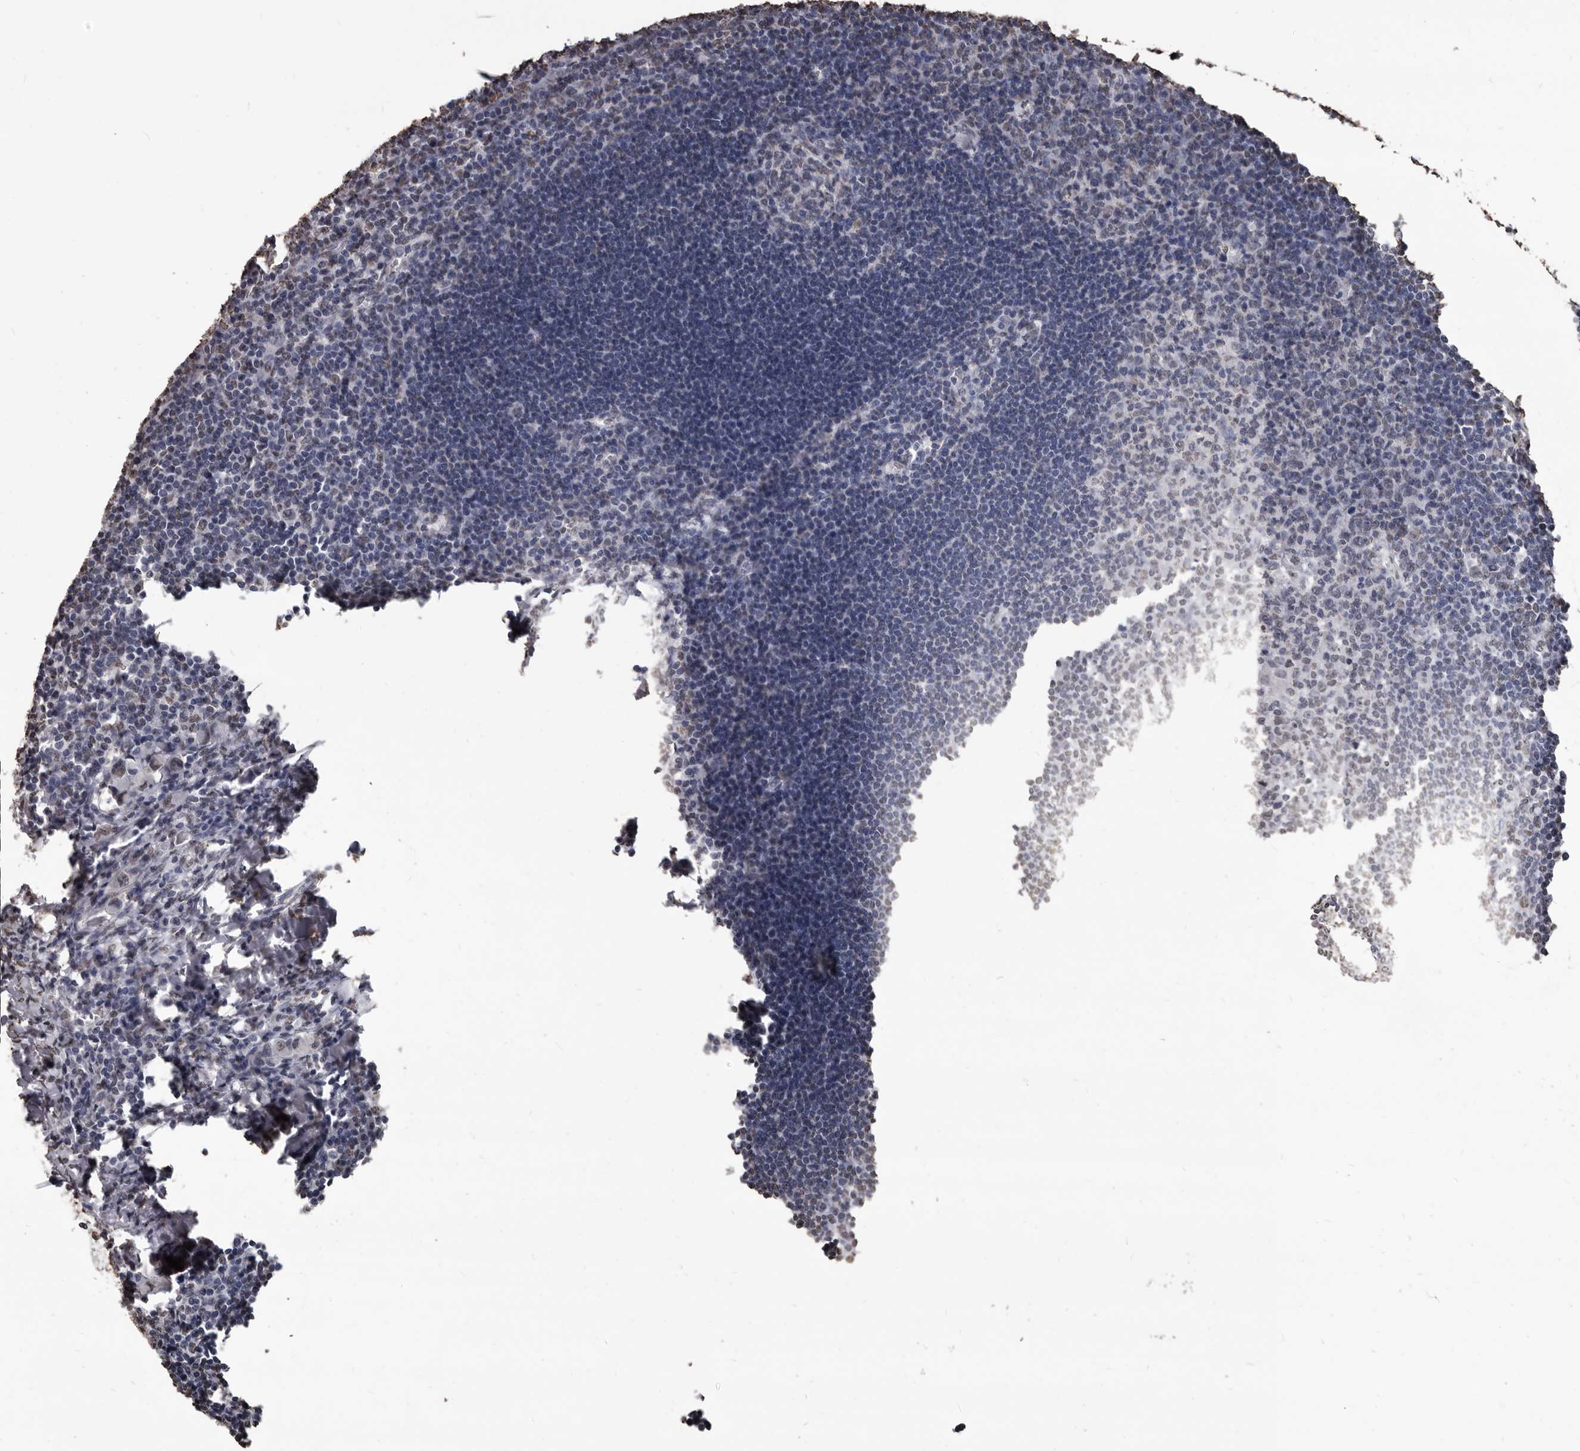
{"staining": {"intensity": "weak", "quantity": "25%-75%", "location": "nuclear"}, "tissue": "lymph node", "cell_type": "Germinal center cells", "image_type": "normal", "snomed": [{"axis": "morphology", "description": "Normal tissue, NOS"}, {"axis": "morphology", "description": "Malignant melanoma, Metastatic site"}, {"axis": "topography", "description": "Lymph node"}], "caption": "Human lymph node stained with a brown dye reveals weak nuclear positive positivity in approximately 25%-75% of germinal center cells.", "gene": "AHR", "patient": {"sex": "male", "age": 41}}